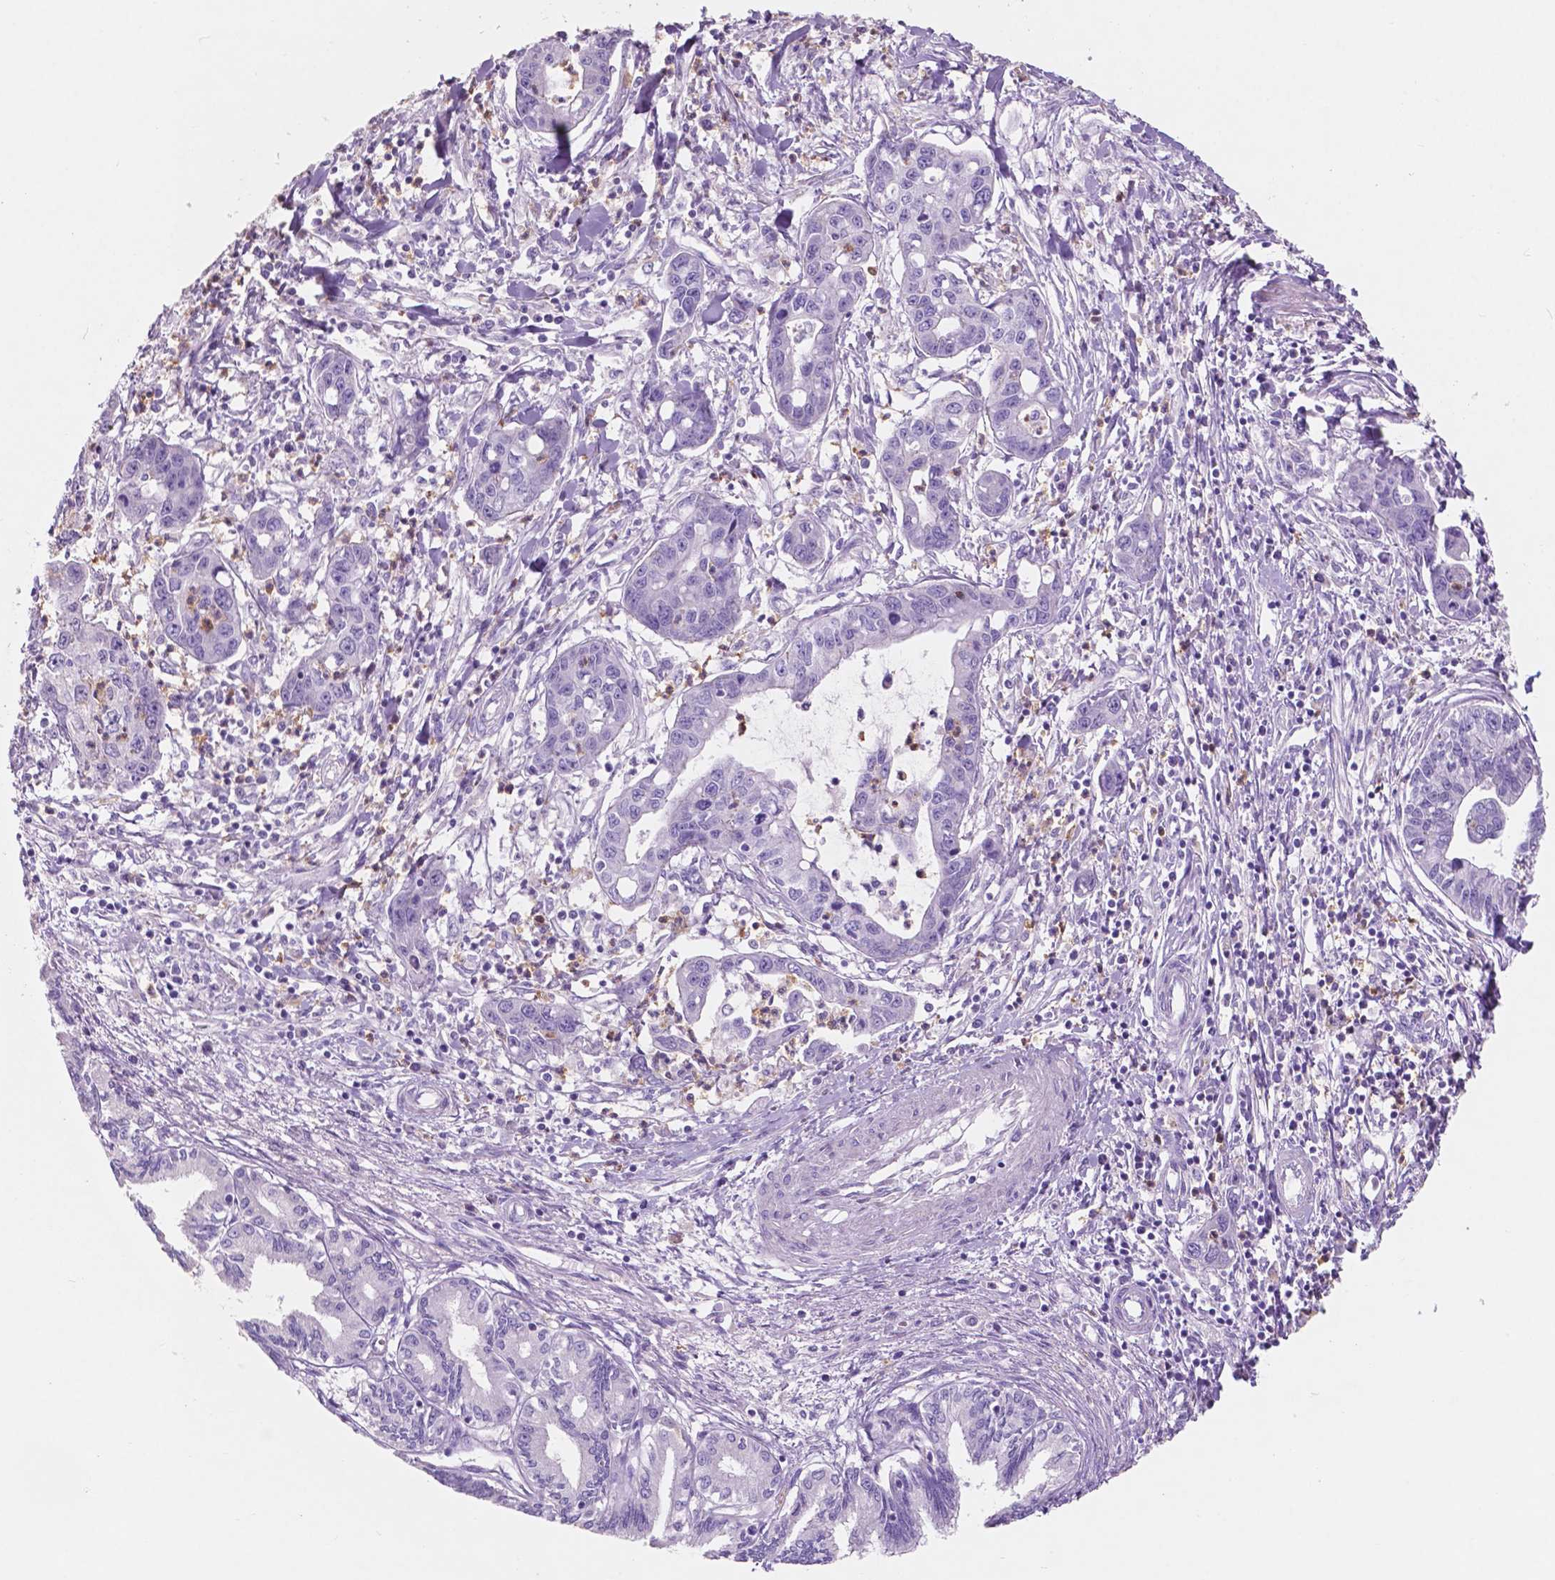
{"staining": {"intensity": "negative", "quantity": "none", "location": "none"}, "tissue": "liver cancer", "cell_type": "Tumor cells", "image_type": "cancer", "snomed": [{"axis": "morphology", "description": "Cholangiocarcinoma"}, {"axis": "topography", "description": "Liver"}], "caption": "Tumor cells show no significant protein positivity in cholangiocarcinoma (liver).", "gene": "CUZD1", "patient": {"sex": "male", "age": 58}}